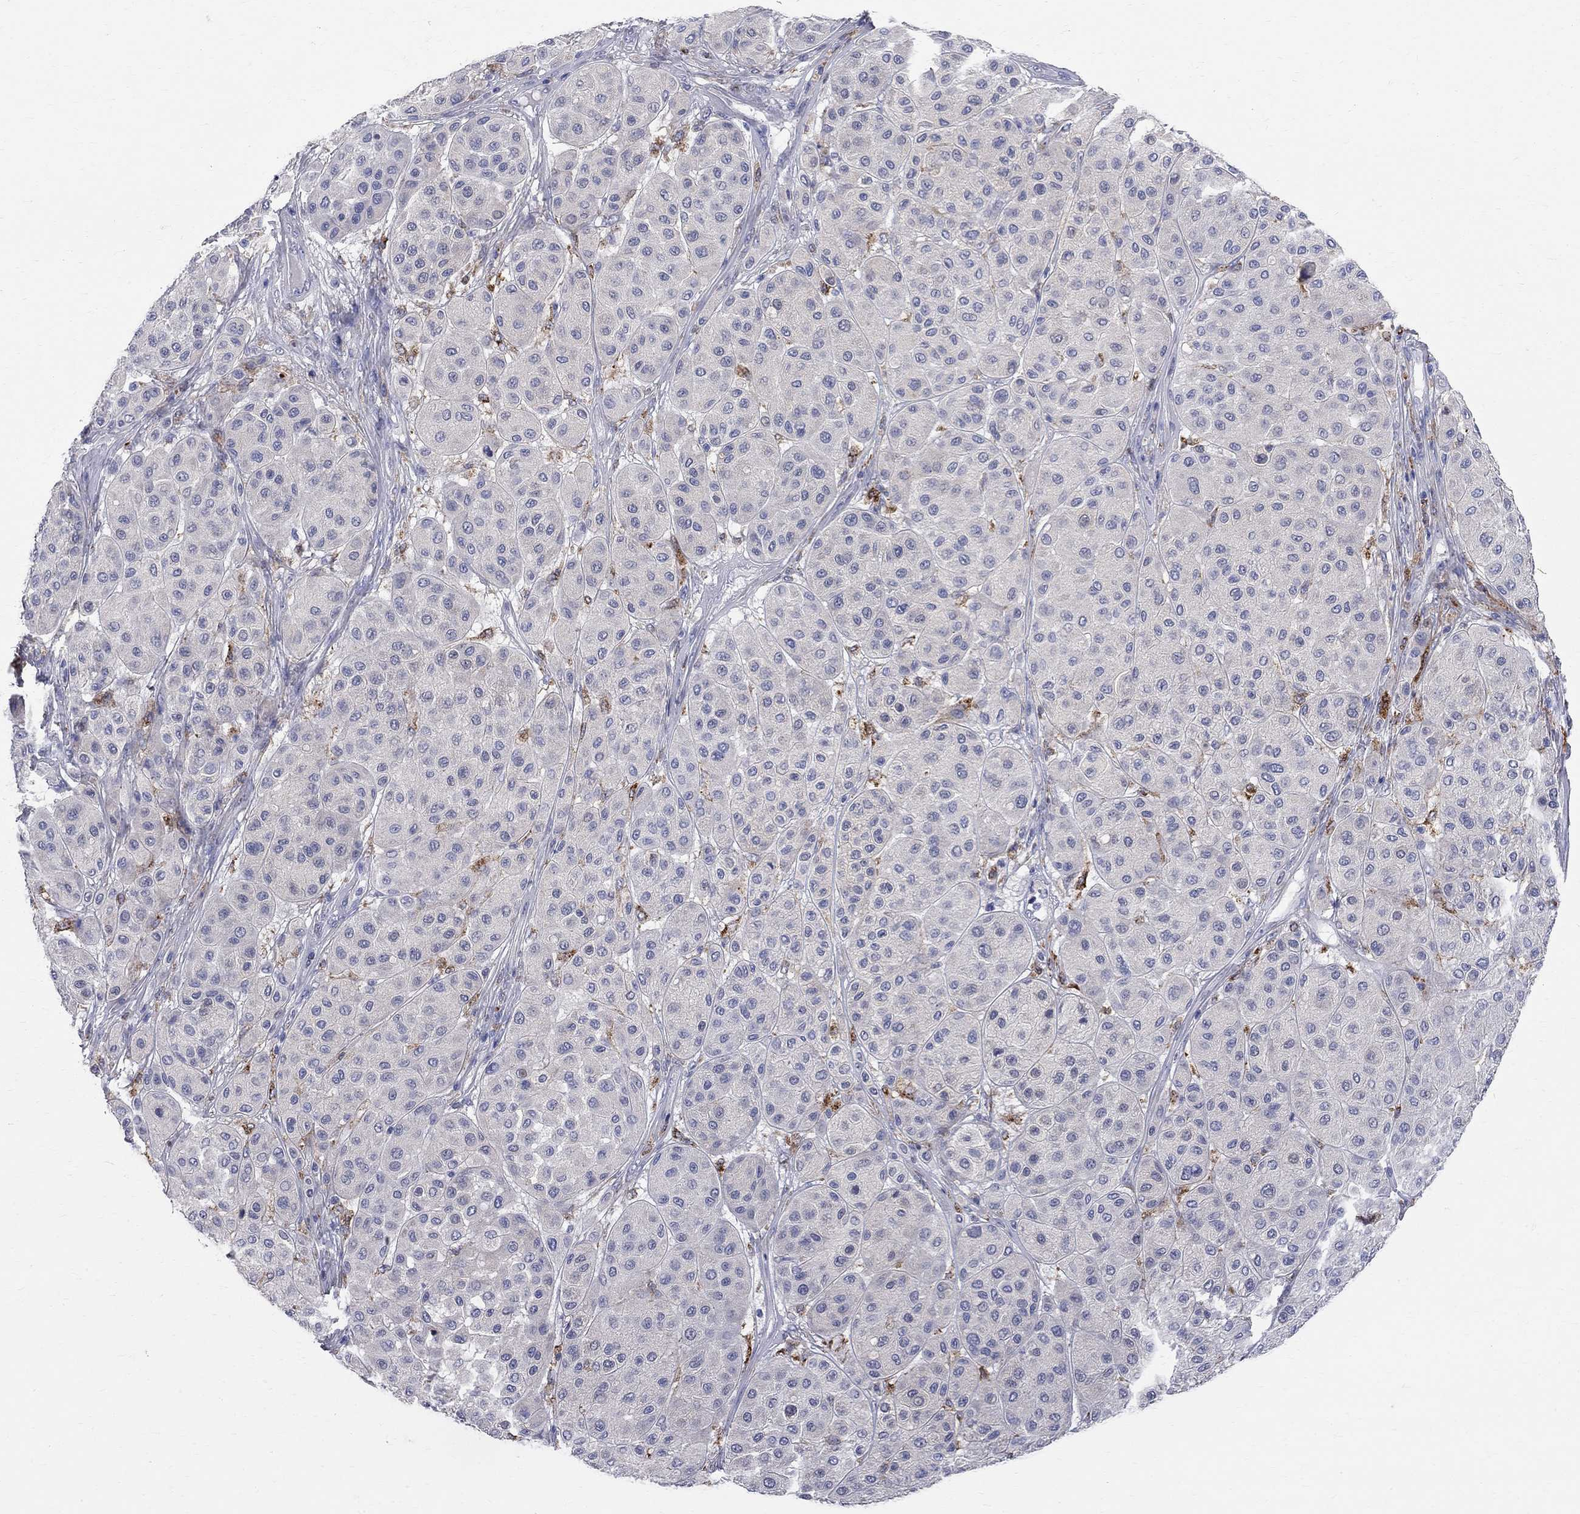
{"staining": {"intensity": "negative", "quantity": "none", "location": "none"}, "tissue": "melanoma", "cell_type": "Tumor cells", "image_type": "cancer", "snomed": [{"axis": "morphology", "description": "Malignant melanoma, Metastatic site"}, {"axis": "topography", "description": "Smooth muscle"}], "caption": "Tumor cells show no significant protein positivity in malignant melanoma (metastatic site). (DAB (3,3'-diaminobenzidine) immunohistochemistry, high magnification).", "gene": "ACSL1", "patient": {"sex": "male", "age": 41}}